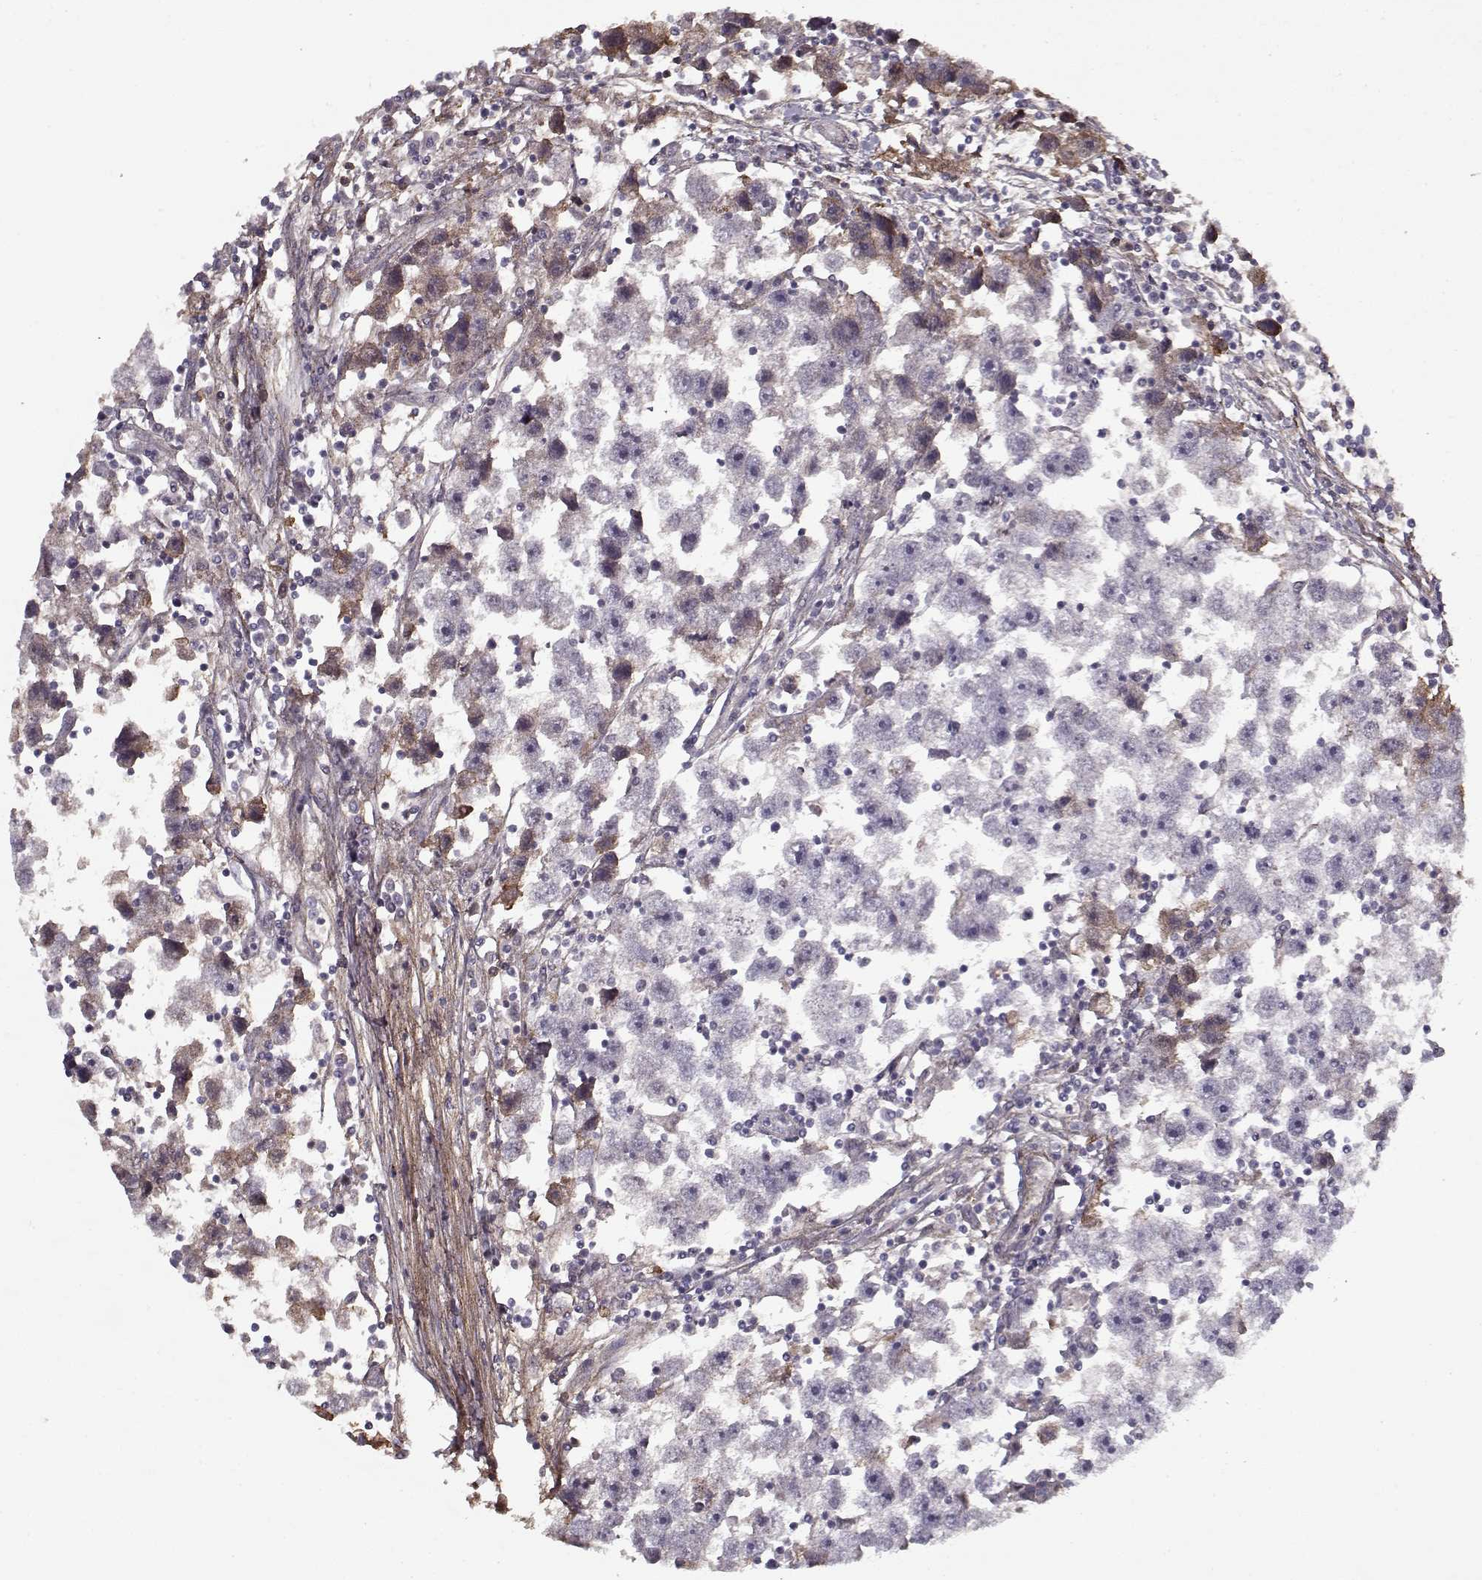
{"staining": {"intensity": "negative", "quantity": "none", "location": "none"}, "tissue": "testis cancer", "cell_type": "Tumor cells", "image_type": "cancer", "snomed": [{"axis": "morphology", "description": "Seminoma, NOS"}, {"axis": "topography", "description": "Testis"}], "caption": "There is no significant staining in tumor cells of testis seminoma.", "gene": "LAMA2", "patient": {"sex": "male", "age": 30}}